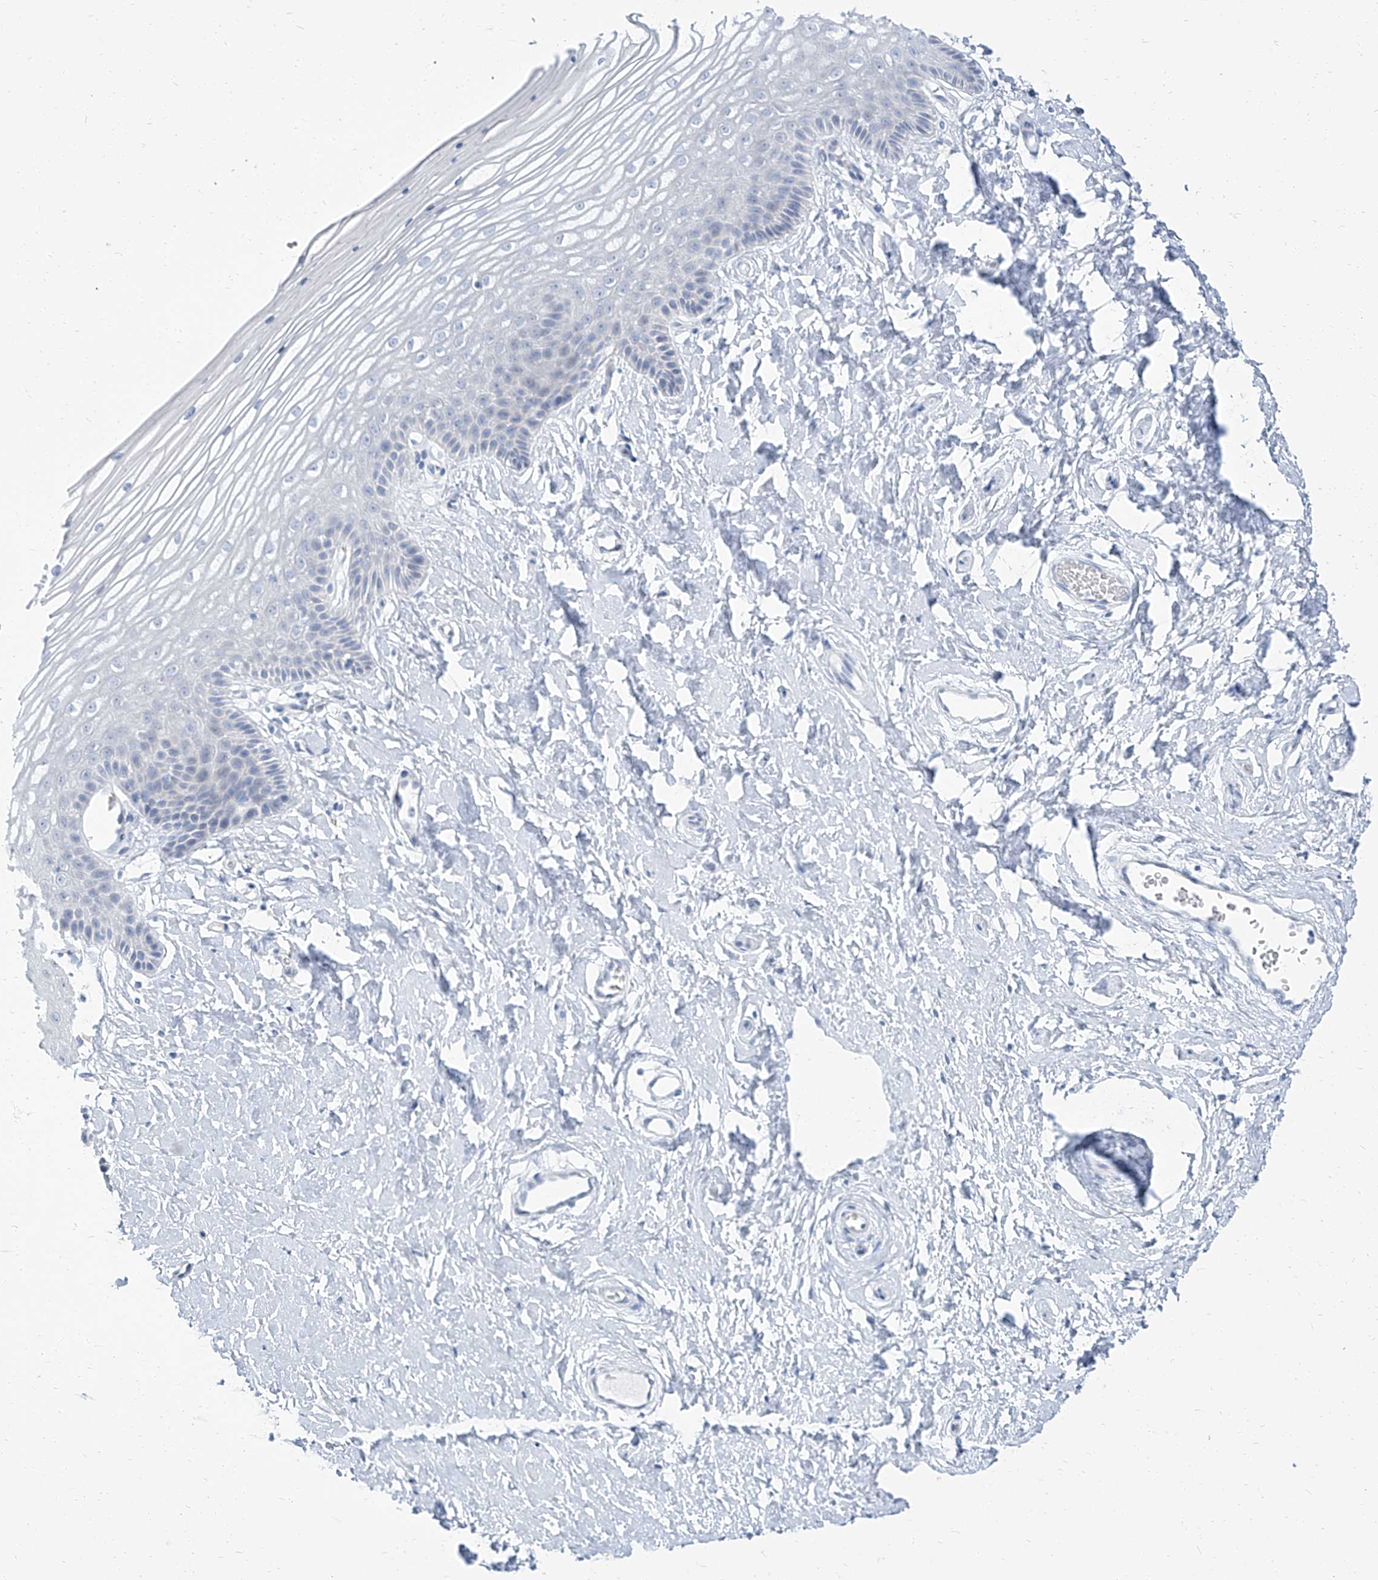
{"staining": {"intensity": "negative", "quantity": "none", "location": "none"}, "tissue": "vagina", "cell_type": "Squamous epithelial cells", "image_type": "normal", "snomed": [{"axis": "morphology", "description": "Normal tissue, NOS"}, {"axis": "topography", "description": "Vagina"}, {"axis": "topography", "description": "Cervix"}], "caption": "A high-resolution image shows IHC staining of normal vagina, which reveals no significant staining in squamous epithelial cells. (DAB (3,3'-diaminobenzidine) immunohistochemistry (IHC), high magnification).", "gene": "TXLNB", "patient": {"sex": "female", "age": 40}}